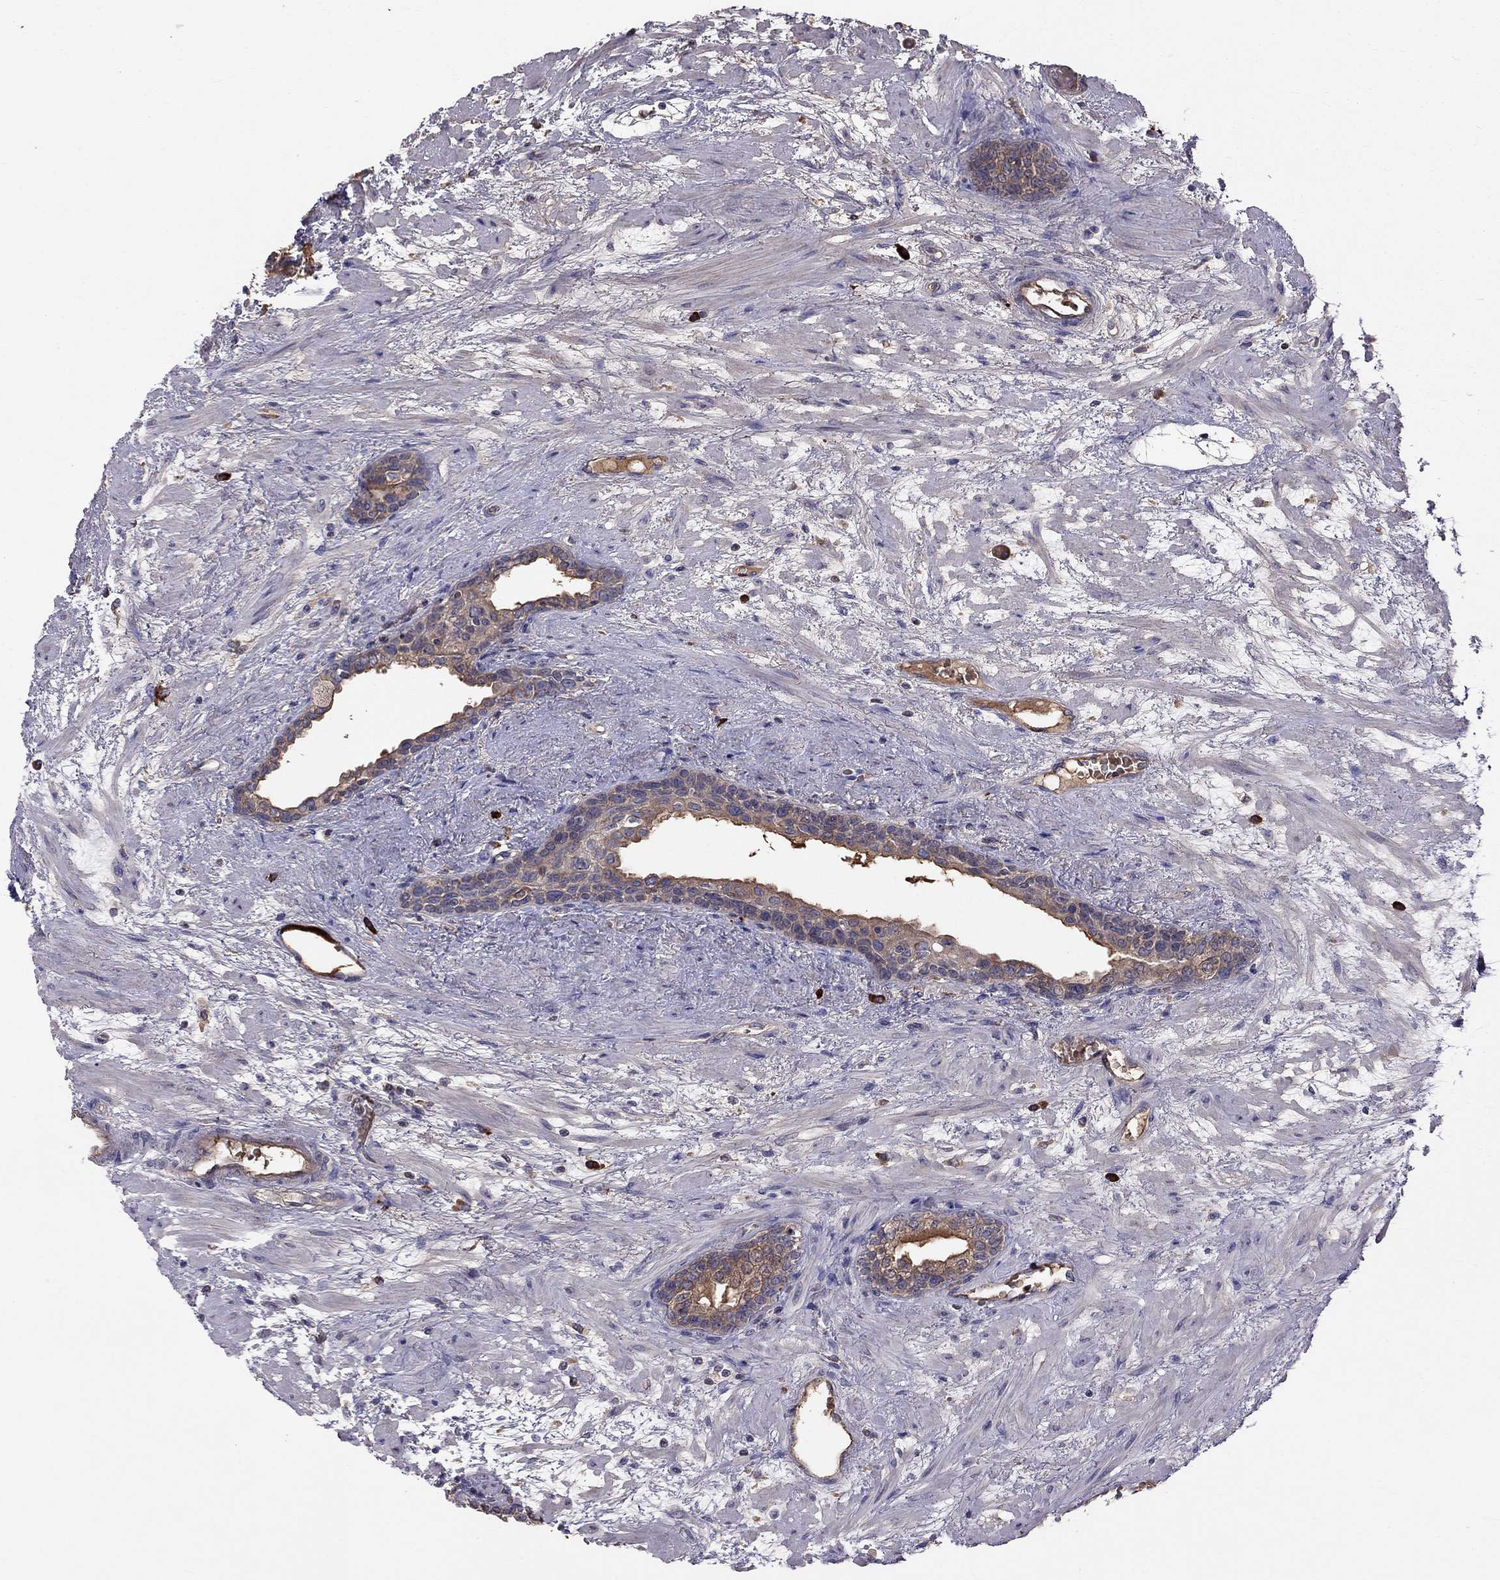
{"staining": {"intensity": "moderate", "quantity": "<25%", "location": "cytoplasmic/membranous"}, "tissue": "prostate", "cell_type": "Glandular cells", "image_type": "normal", "snomed": [{"axis": "morphology", "description": "Normal tissue, NOS"}, {"axis": "topography", "description": "Prostate"}], "caption": "Brown immunohistochemical staining in unremarkable human prostate displays moderate cytoplasmic/membranous staining in approximately <25% of glandular cells. The staining was performed using DAB, with brown indicating positive protein expression. Nuclei are stained blue with hematoxylin.", "gene": "PIK3CG", "patient": {"sex": "male", "age": 63}}